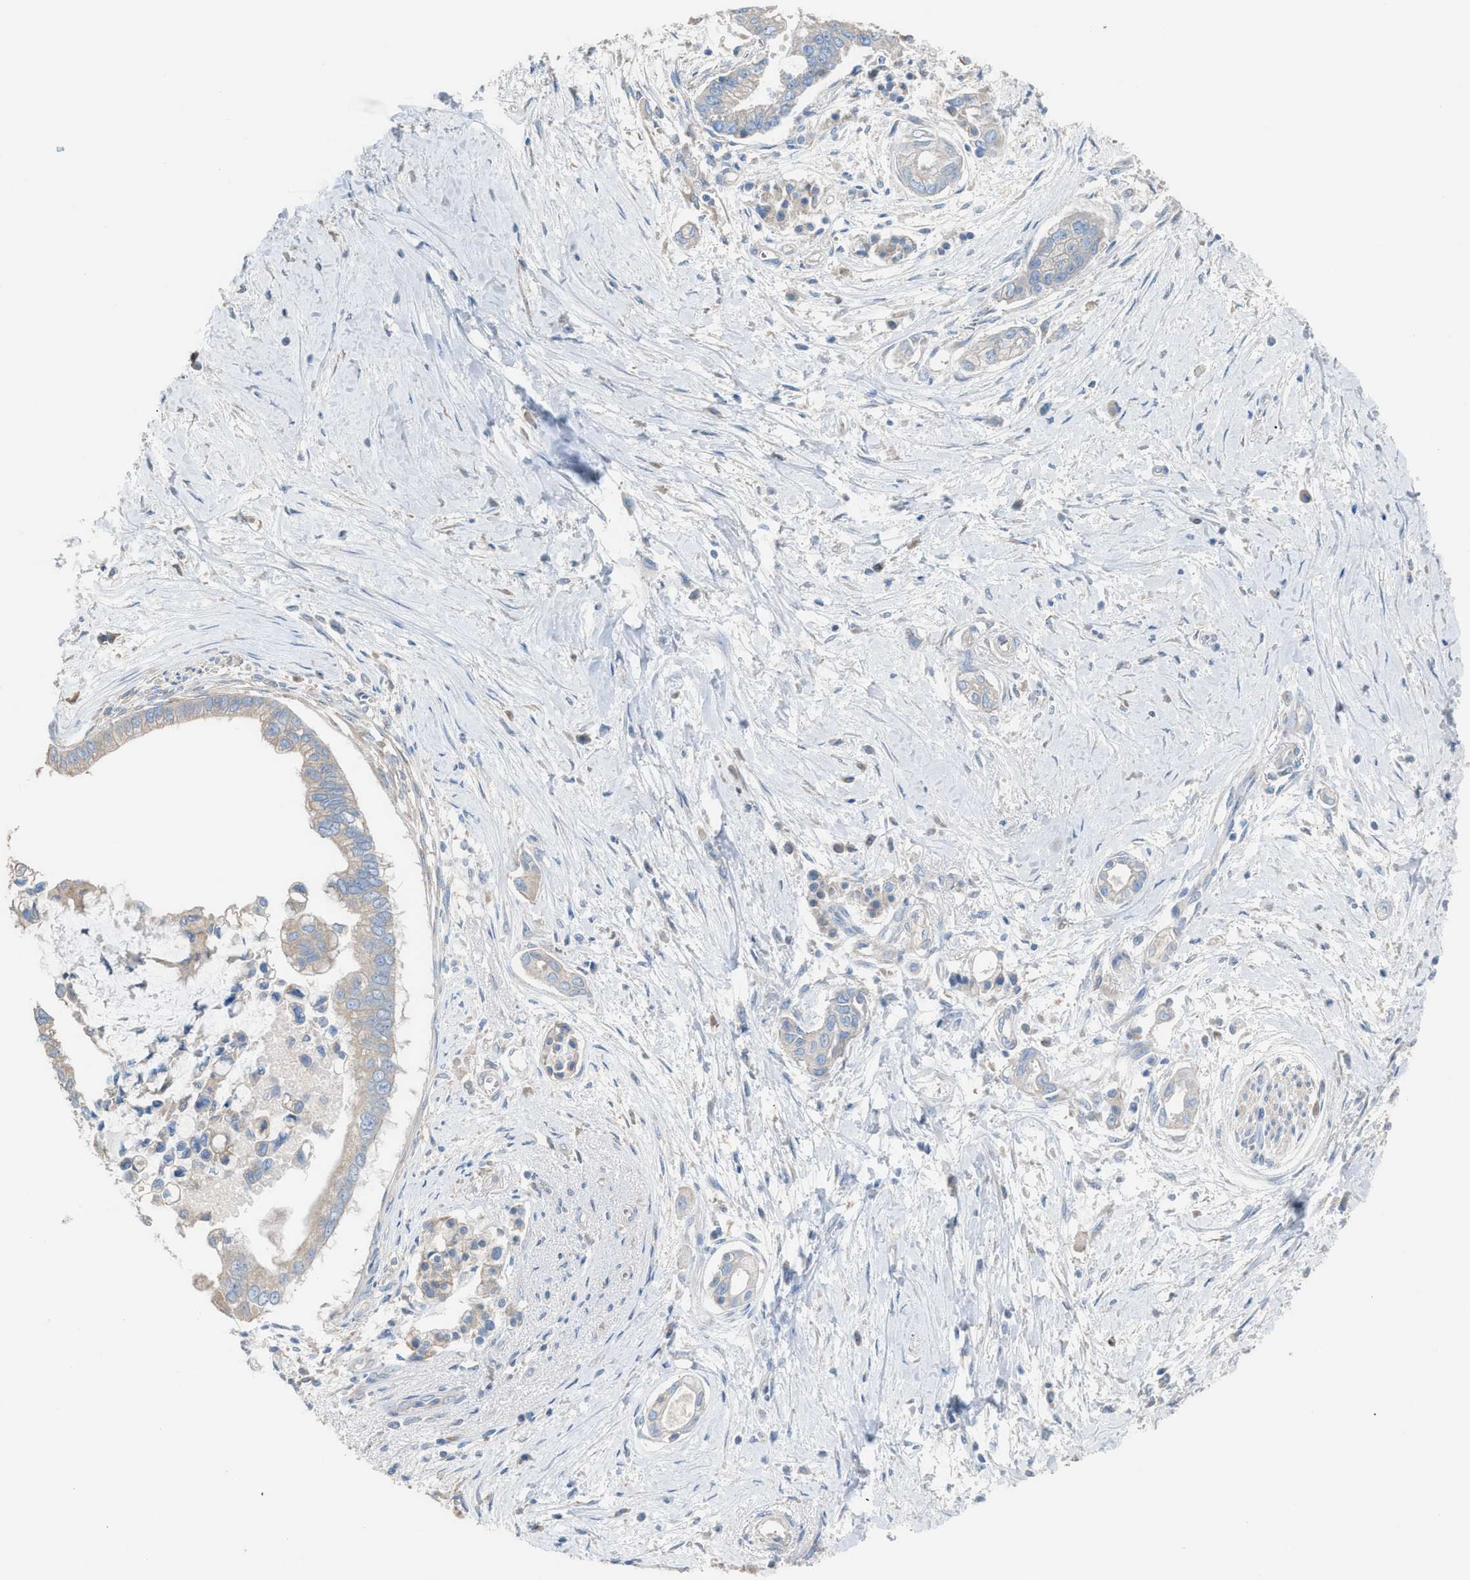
{"staining": {"intensity": "weak", "quantity": "25%-75%", "location": "cytoplasmic/membranous"}, "tissue": "pancreatic cancer", "cell_type": "Tumor cells", "image_type": "cancer", "snomed": [{"axis": "morphology", "description": "Adenocarcinoma, NOS"}, {"axis": "topography", "description": "Pancreas"}], "caption": "Brown immunohistochemical staining in human pancreatic adenocarcinoma shows weak cytoplasmic/membranous expression in about 25%-75% of tumor cells. Immunohistochemistry stains the protein in brown and the nuclei are stained blue.", "gene": "NQO2", "patient": {"sex": "male", "age": 59}}